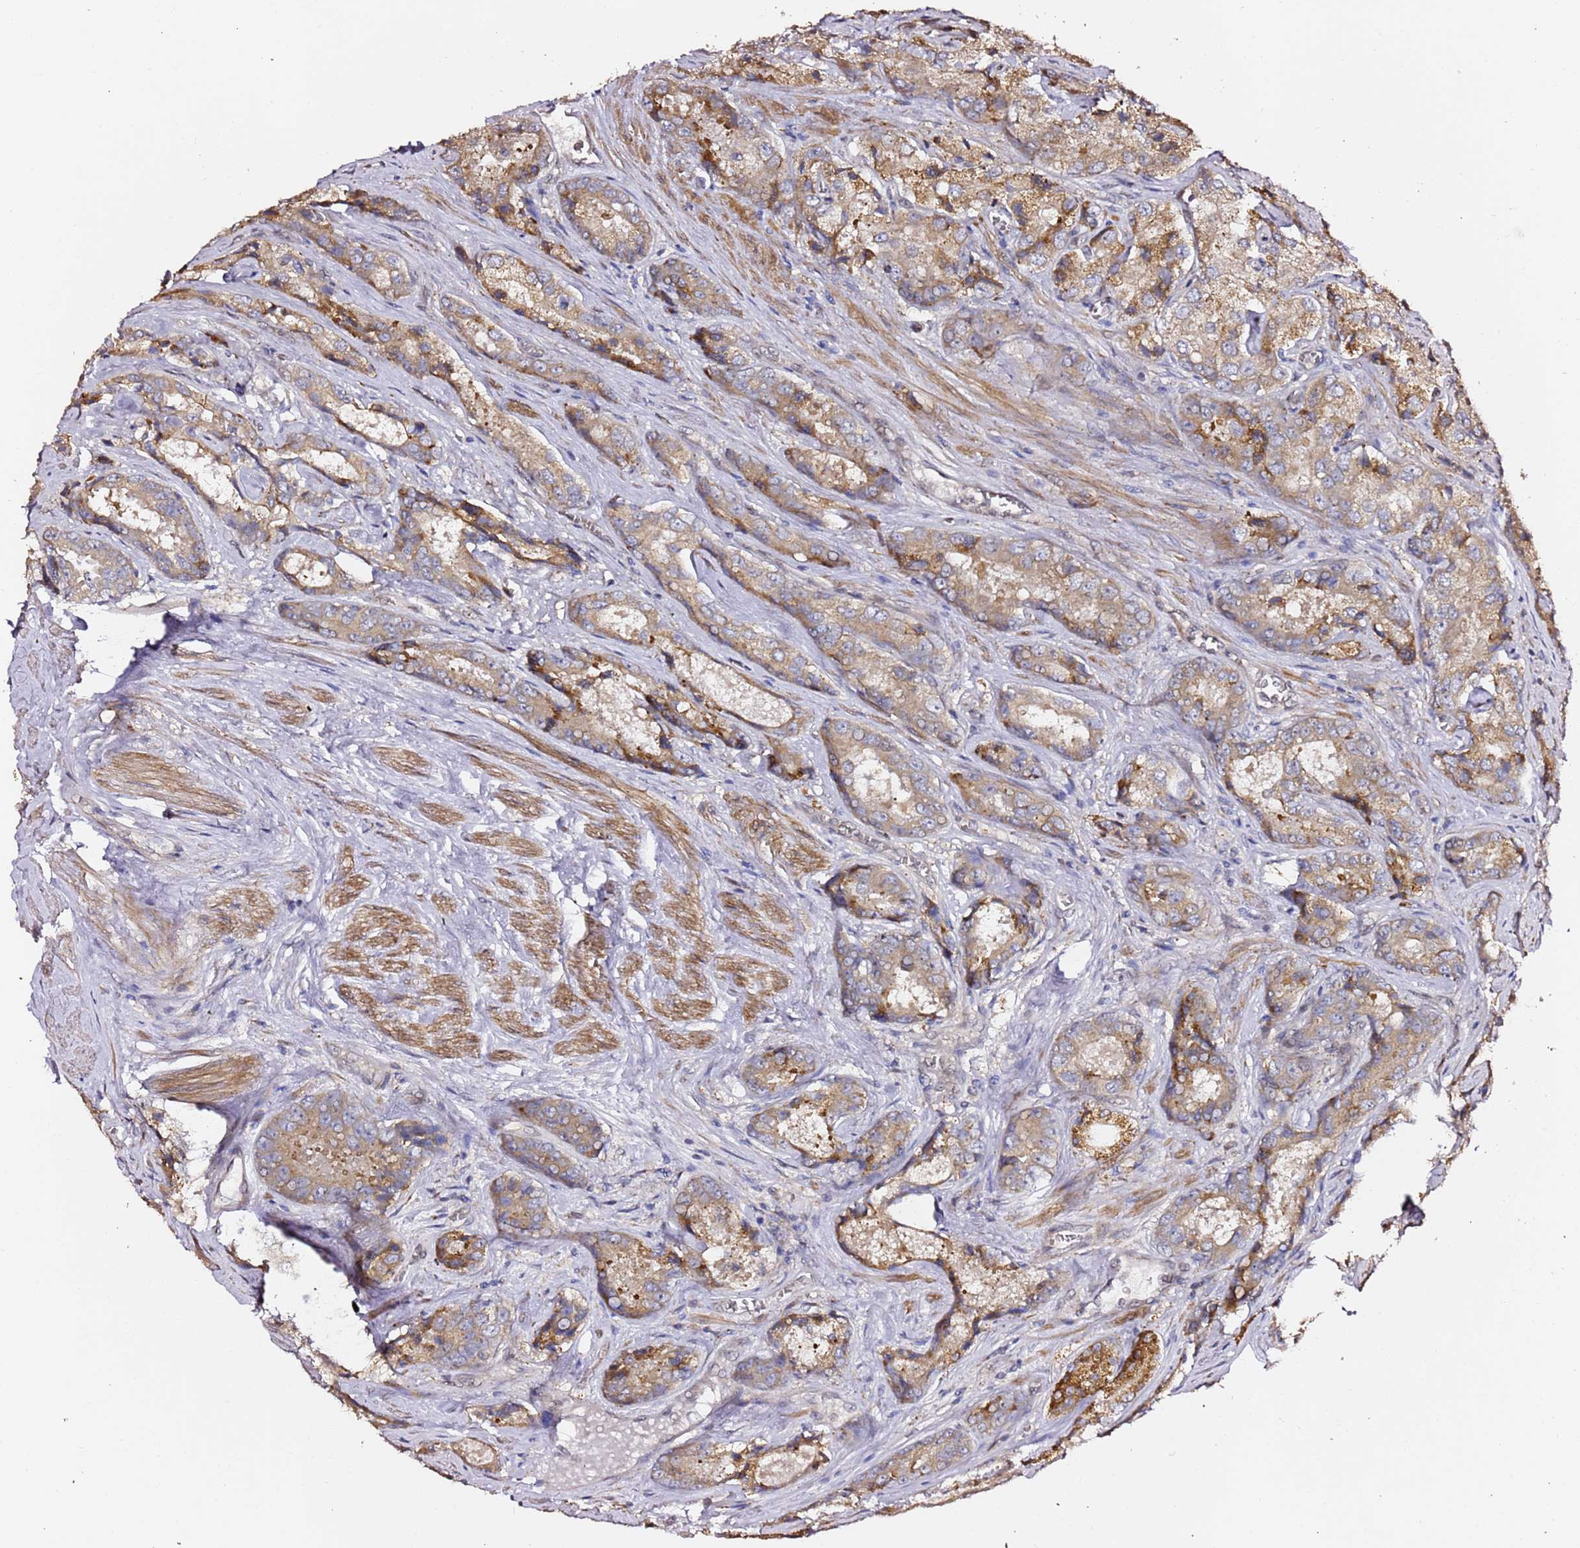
{"staining": {"intensity": "moderate", "quantity": "25%-75%", "location": "cytoplasmic/membranous"}, "tissue": "prostate cancer", "cell_type": "Tumor cells", "image_type": "cancer", "snomed": [{"axis": "morphology", "description": "Adenocarcinoma, Low grade"}, {"axis": "topography", "description": "Prostate"}], "caption": "Prostate cancer (low-grade adenocarcinoma) stained with a brown dye displays moderate cytoplasmic/membranous positive positivity in approximately 25%-75% of tumor cells.", "gene": "HSD17B7", "patient": {"sex": "male", "age": 68}}